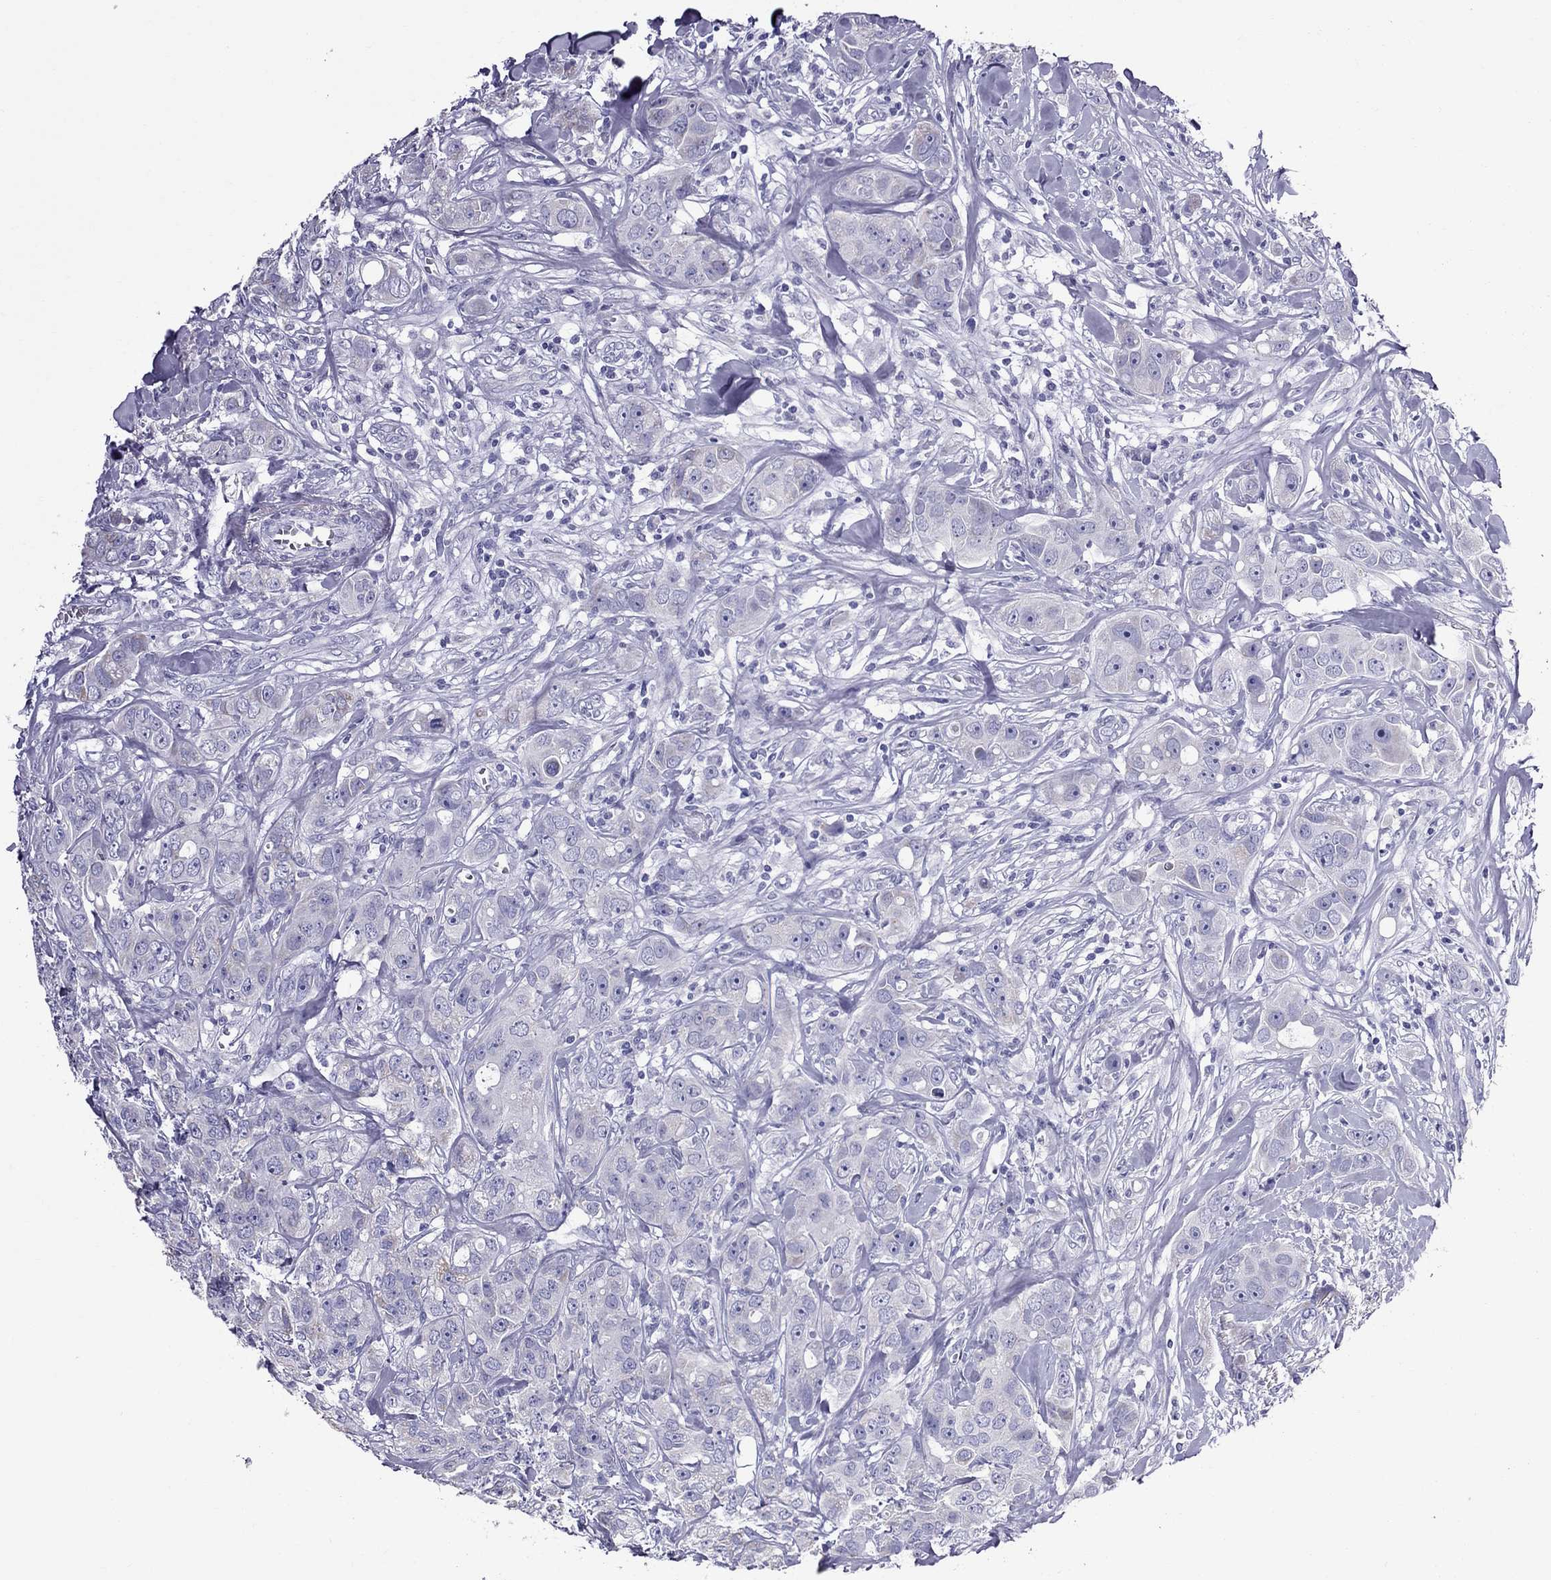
{"staining": {"intensity": "negative", "quantity": "none", "location": "none"}, "tissue": "breast cancer", "cell_type": "Tumor cells", "image_type": "cancer", "snomed": [{"axis": "morphology", "description": "Duct carcinoma"}, {"axis": "topography", "description": "Breast"}], "caption": "DAB immunohistochemical staining of human infiltrating ductal carcinoma (breast) reveals no significant expression in tumor cells.", "gene": "TTLL13", "patient": {"sex": "female", "age": 43}}